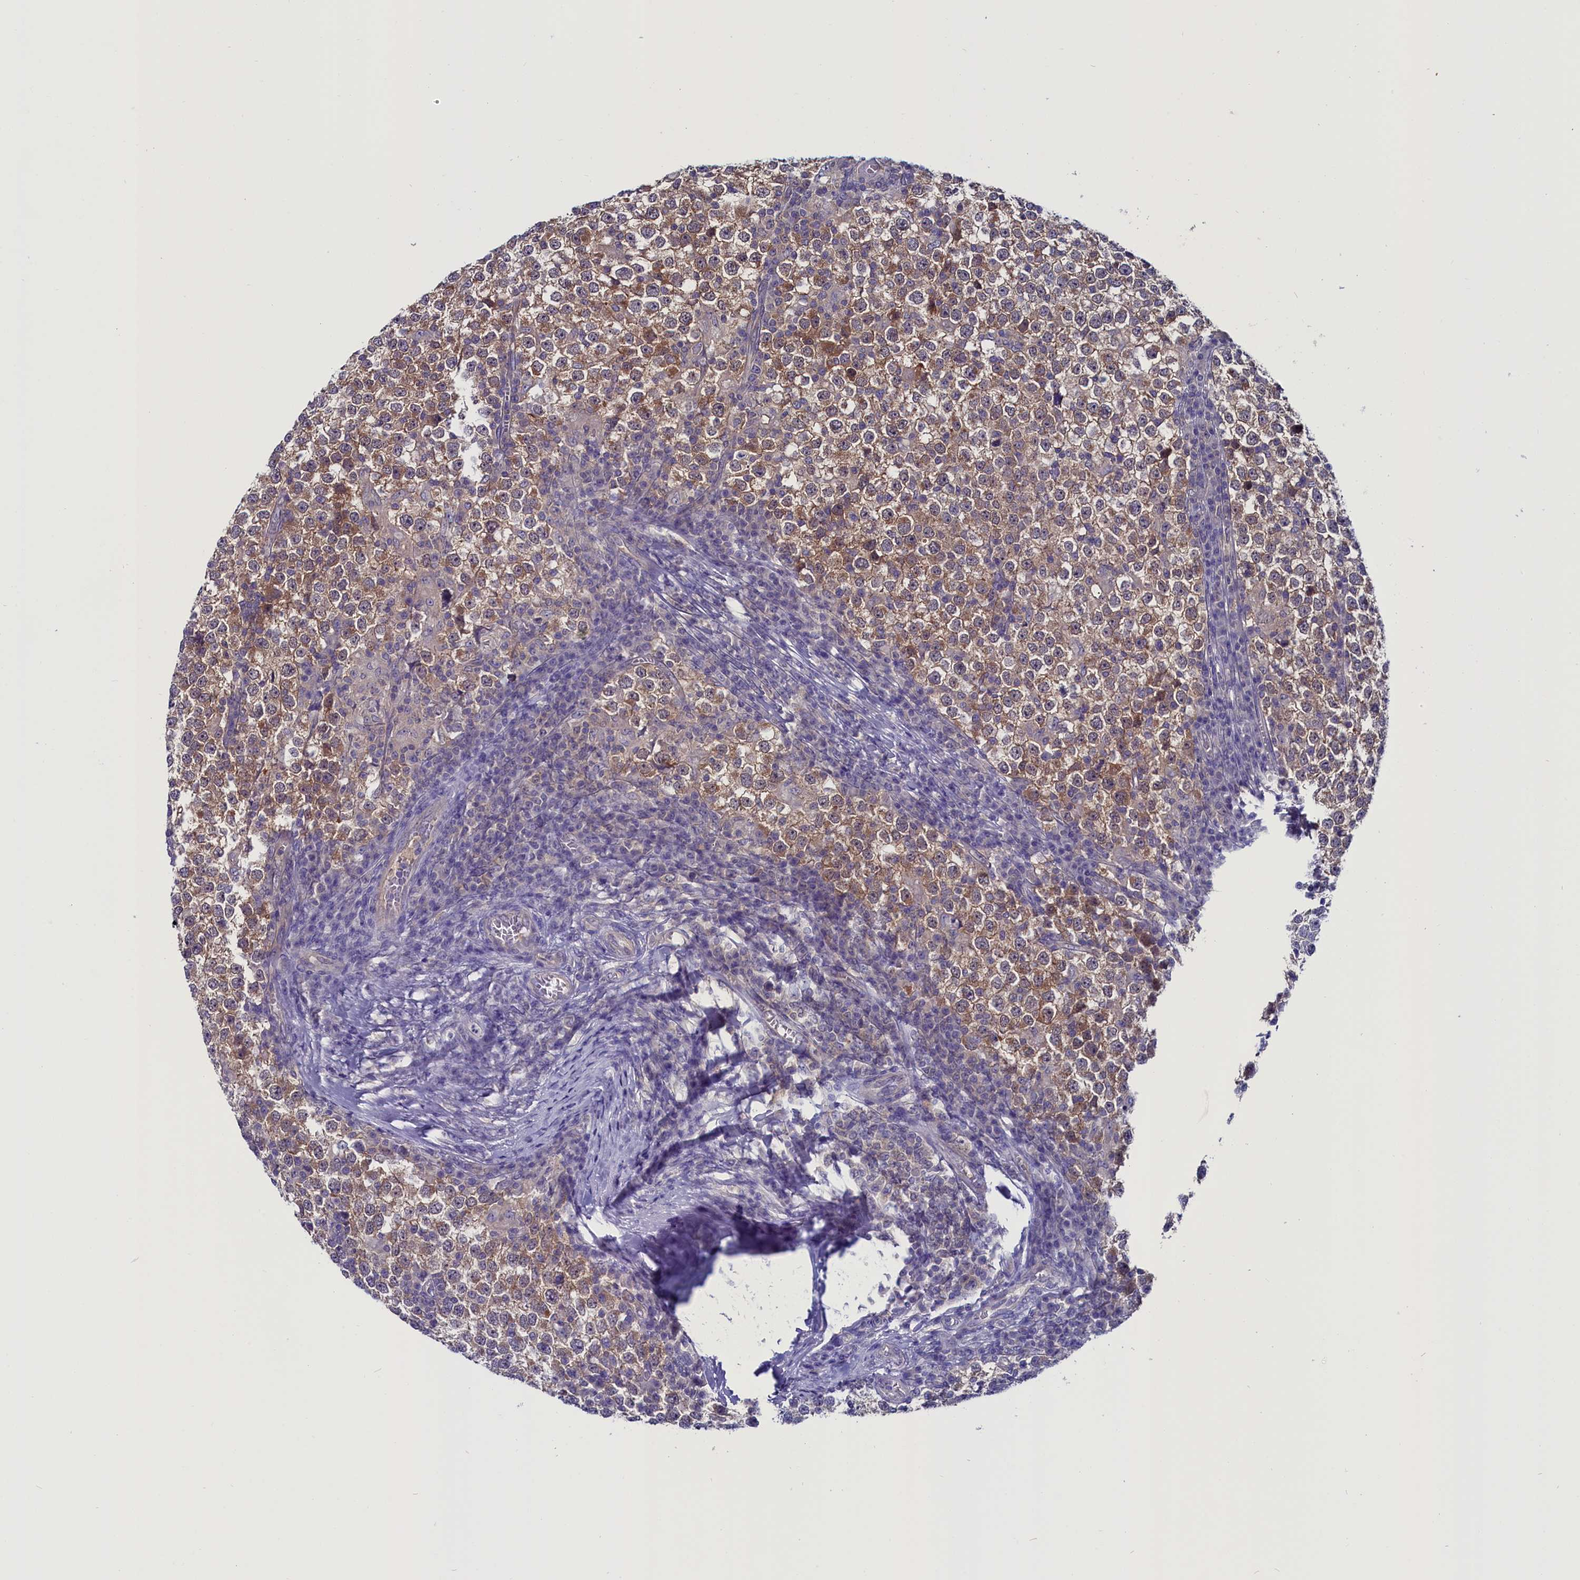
{"staining": {"intensity": "weak", "quantity": ">75%", "location": "cytoplasmic/membranous"}, "tissue": "testis cancer", "cell_type": "Tumor cells", "image_type": "cancer", "snomed": [{"axis": "morphology", "description": "Seminoma, NOS"}, {"axis": "topography", "description": "Testis"}], "caption": "A high-resolution micrograph shows immunohistochemistry (IHC) staining of testis cancer (seminoma), which exhibits weak cytoplasmic/membranous expression in about >75% of tumor cells.", "gene": "CIAPIN1", "patient": {"sex": "male", "age": 65}}